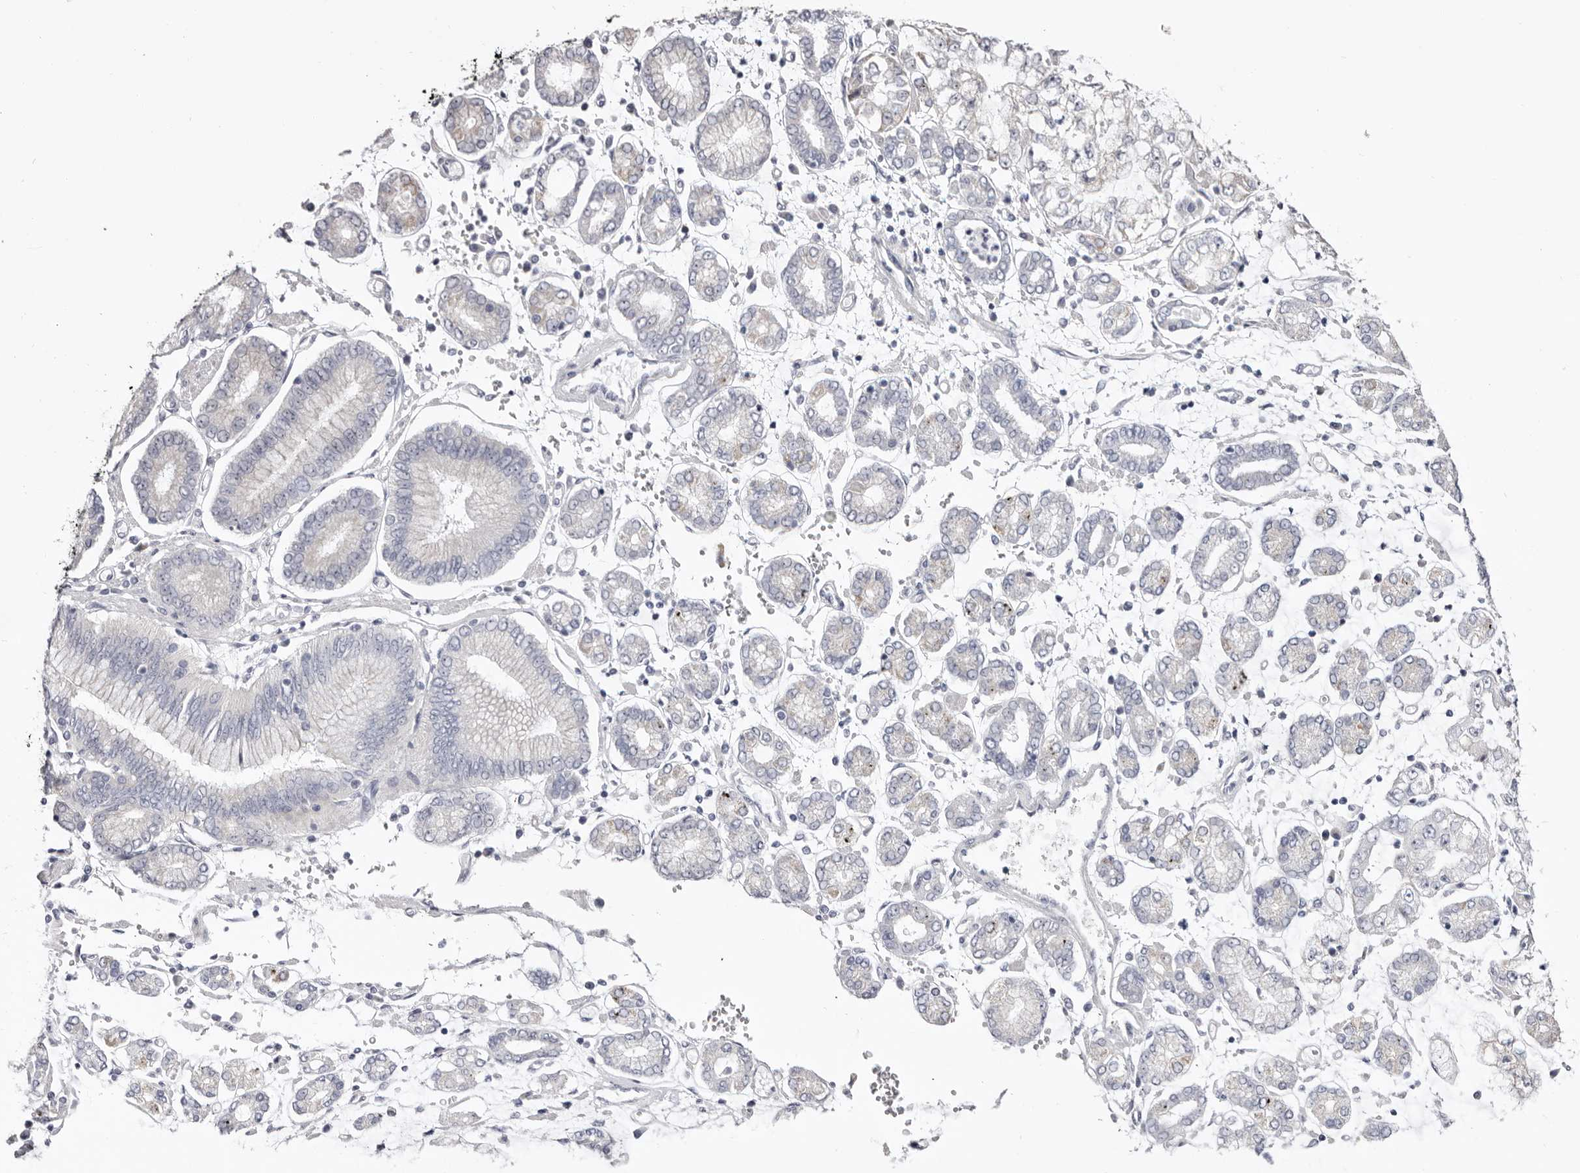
{"staining": {"intensity": "negative", "quantity": "none", "location": "none"}, "tissue": "stomach cancer", "cell_type": "Tumor cells", "image_type": "cancer", "snomed": [{"axis": "morphology", "description": "Adenocarcinoma, NOS"}, {"axis": "topography", "description": "Stomach"}], "caption": "An image of human adenocarcinoma (stomach) is negative for staining in tumor cells. (DAB (3,3'-diaminobenzidine) IHC, high magnification).", "gene": "CASQ1", "patient": {"sex": "male", "age": 76}}